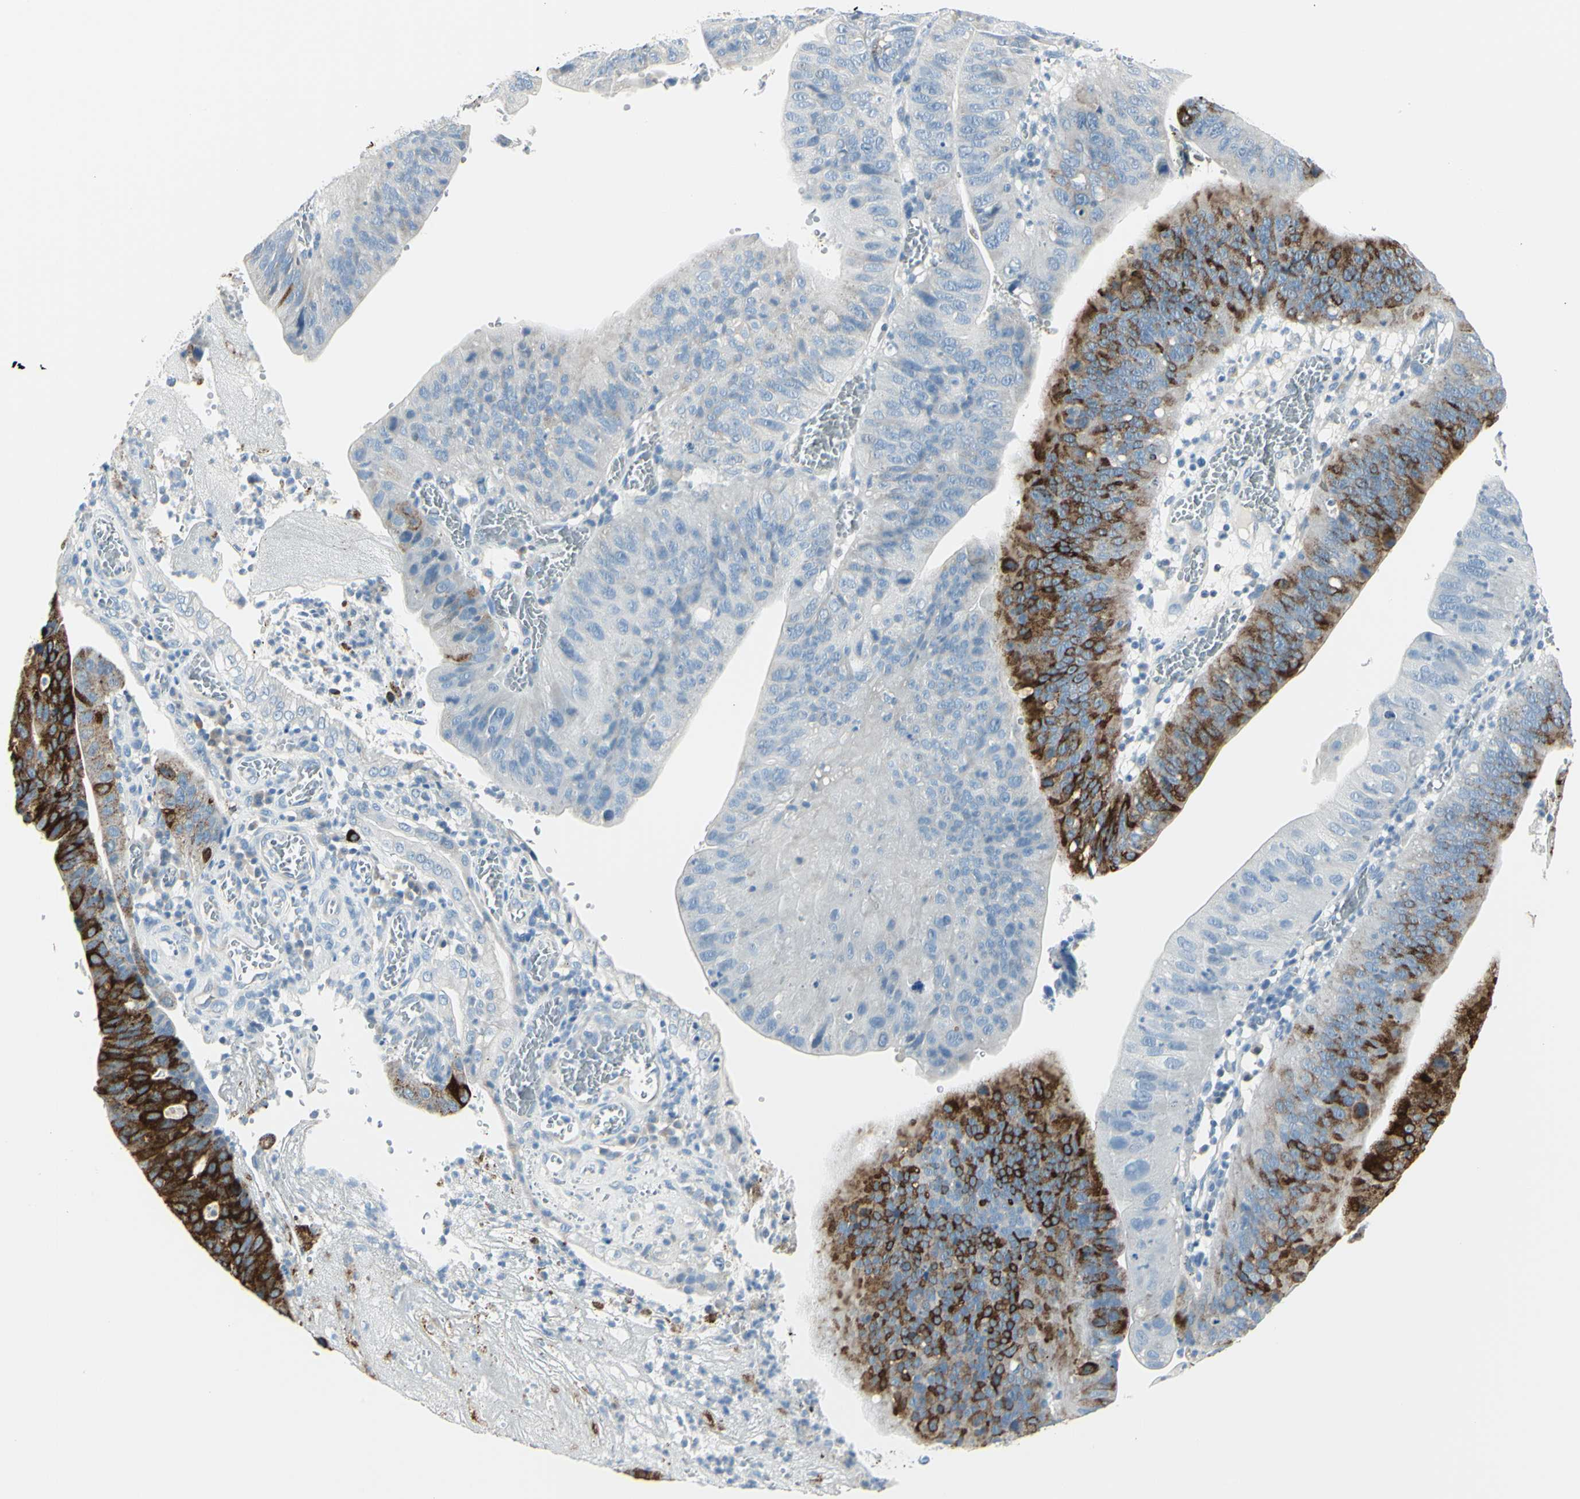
{"staining": {"intensity": "strong", "quantity": "<25%", "location": "cytoplasmic/membranous"}, "tissue": "stomach cancer", "cell_type": "Tumor cells", "image_type": "cancer", "snomed": [{"axis": "morphology", "description": "Adenocarcinoma, NOS"}, {"axis": "topography", "description": "Stomach"}], "caption": "This photomicrograph displays IHC staining of adenocarcinoma (stomach), with medium strong cytoplasmic/membranous positivity in about <25% of tumor cells.", "gene": "DLG4", "patient": {"sex": "male", "age": 59}}